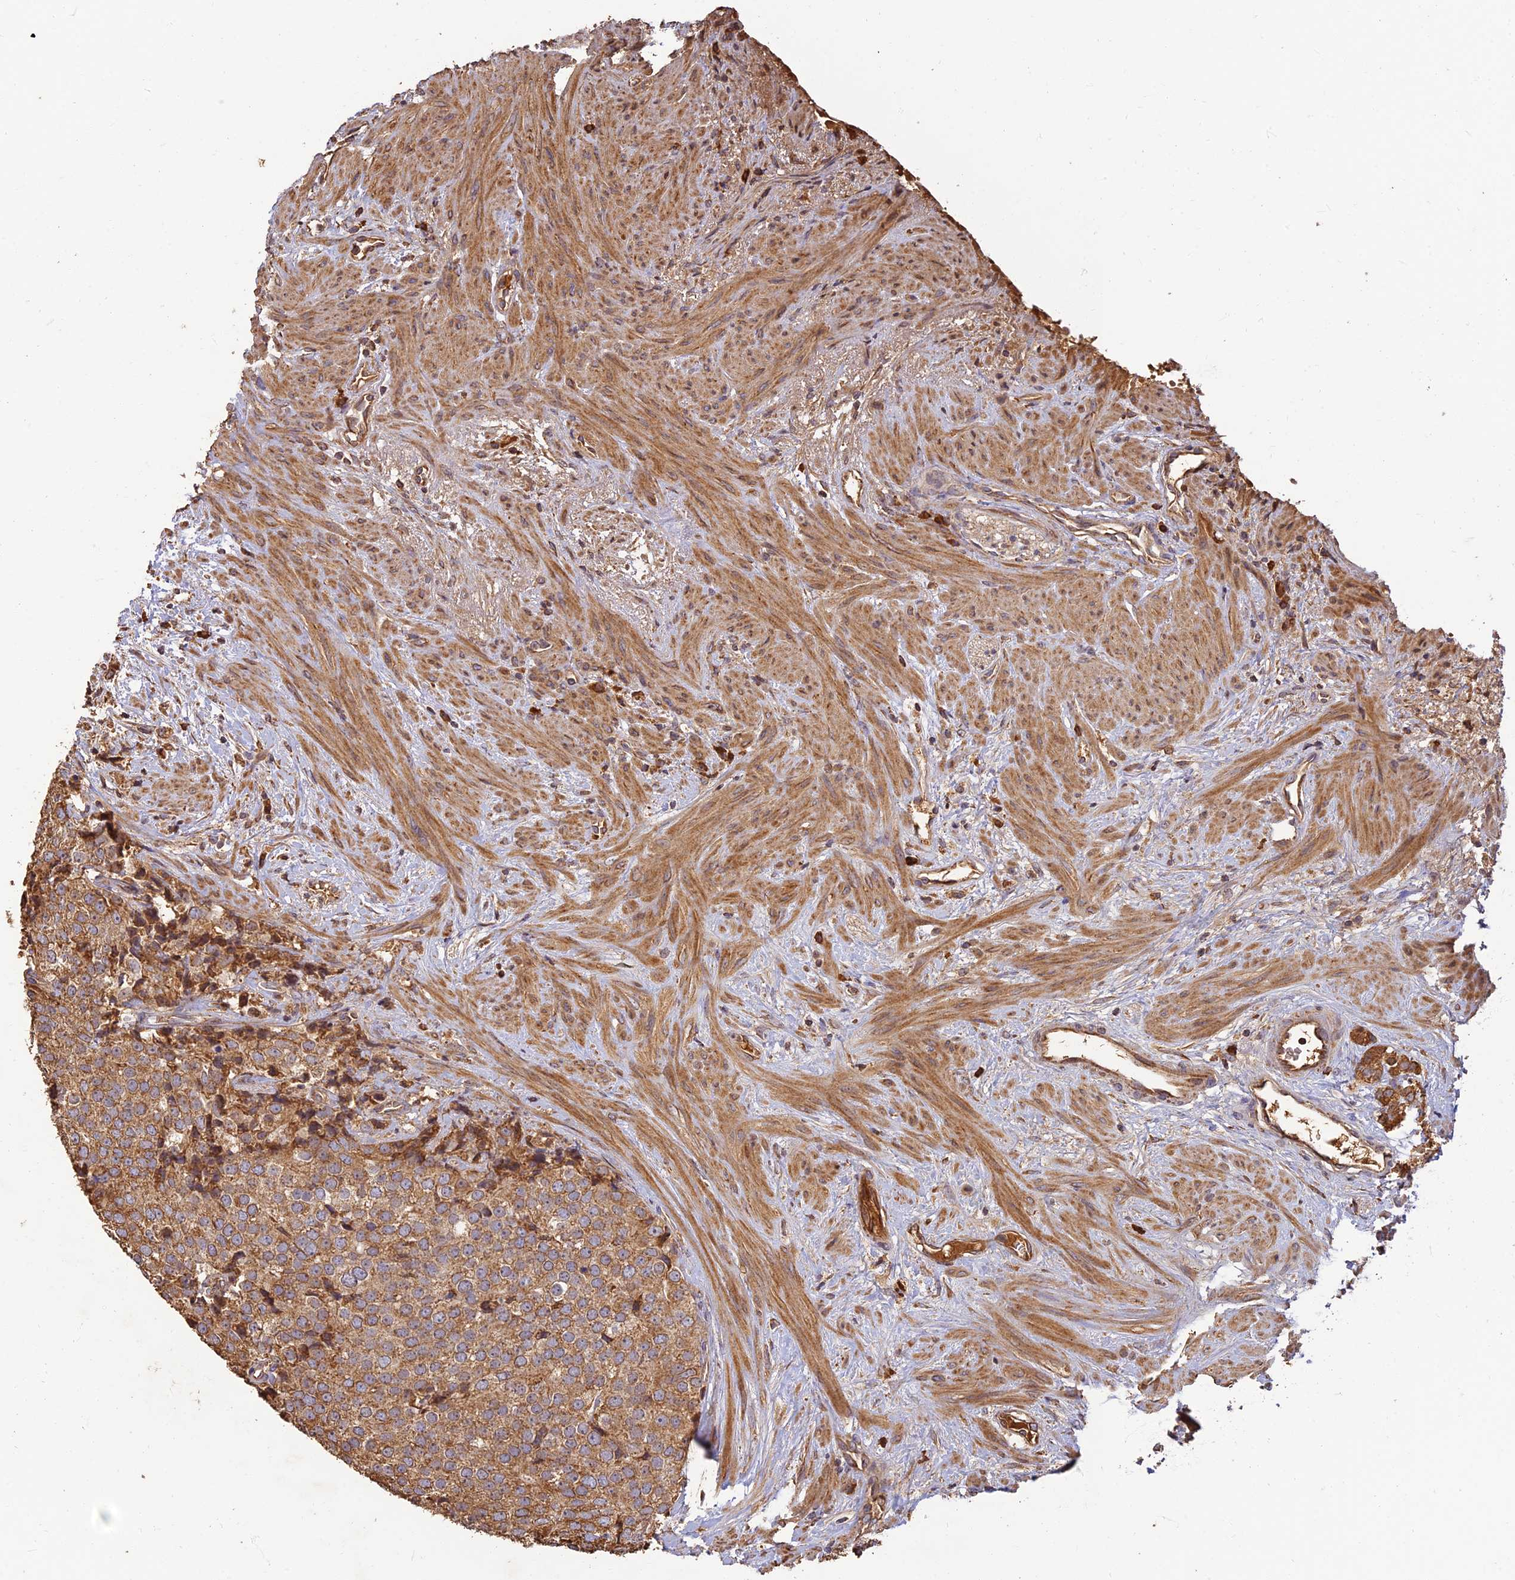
{"staining": {"intensity": "moderate", "quantity": ">75%", "location": "cytoplasmic/membranous"}, "tissue": "prostate cancer", "cell_type": "Tumor cells", "image_type": "cancer", "snomed": [{"axis": "morphology", "description": "Adenocarcinoma, High grade"}, {"axis": "topography", "description": "Prostate"}], "caption": "A photomicrograph of human prostate cancer stained for a protein shows moderate cytoplasmic/membranous brown staining in tumor cells.", "gene": "CORO1C", "patient": {"sex": "male", "age": 49}}